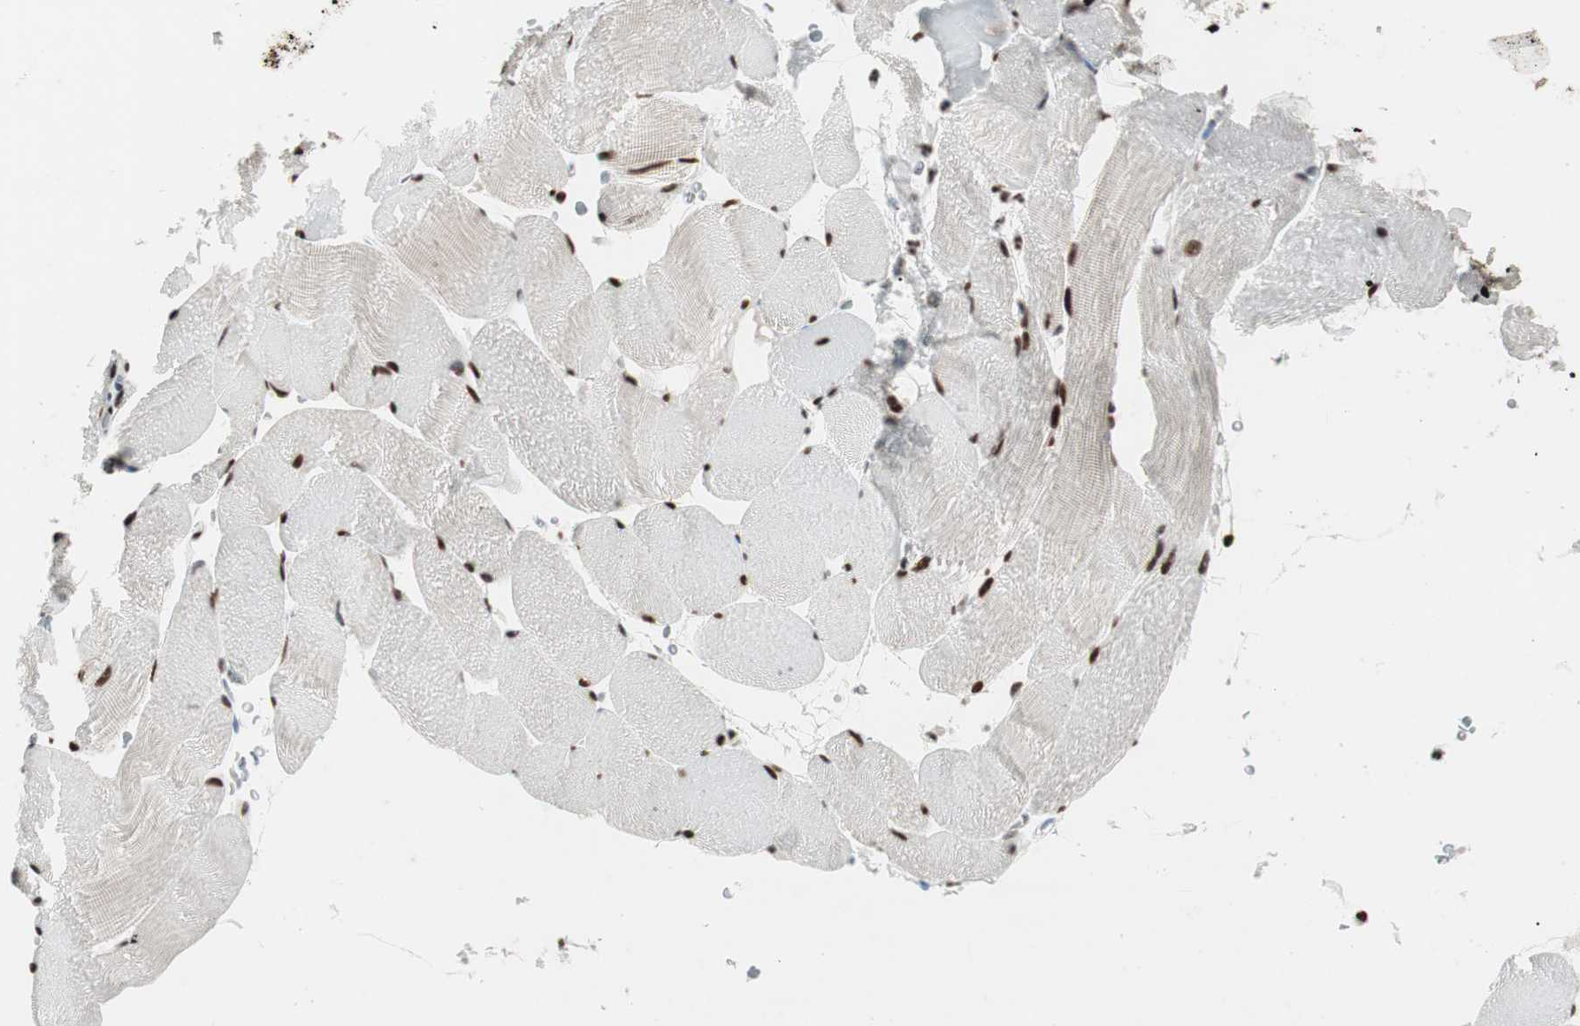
{"staining": {"intensity": "strong", "quantity": ">75%", "location": "nuclear"}, "tissue": "skeletal muscle", "cell_type": "Myocytes", "image_type": "normal", "snomed": [{"axis": "morphology", "description": "Normal tissue, NOS"}, {"axis": "topography", "description": "Skeletal muscle"}], "caption": "Immunohistochemistry micrograph of normal skeletal muscle: human skeletal muscle stained using immunohistochemistry (IHC) exhibits high levels of strong protein expression localized specifically in the nuclear of myocytes, appearing as a nuclear brown color.", "gene": "PSME3", "patient": {"sex": "male", "age": 62}}